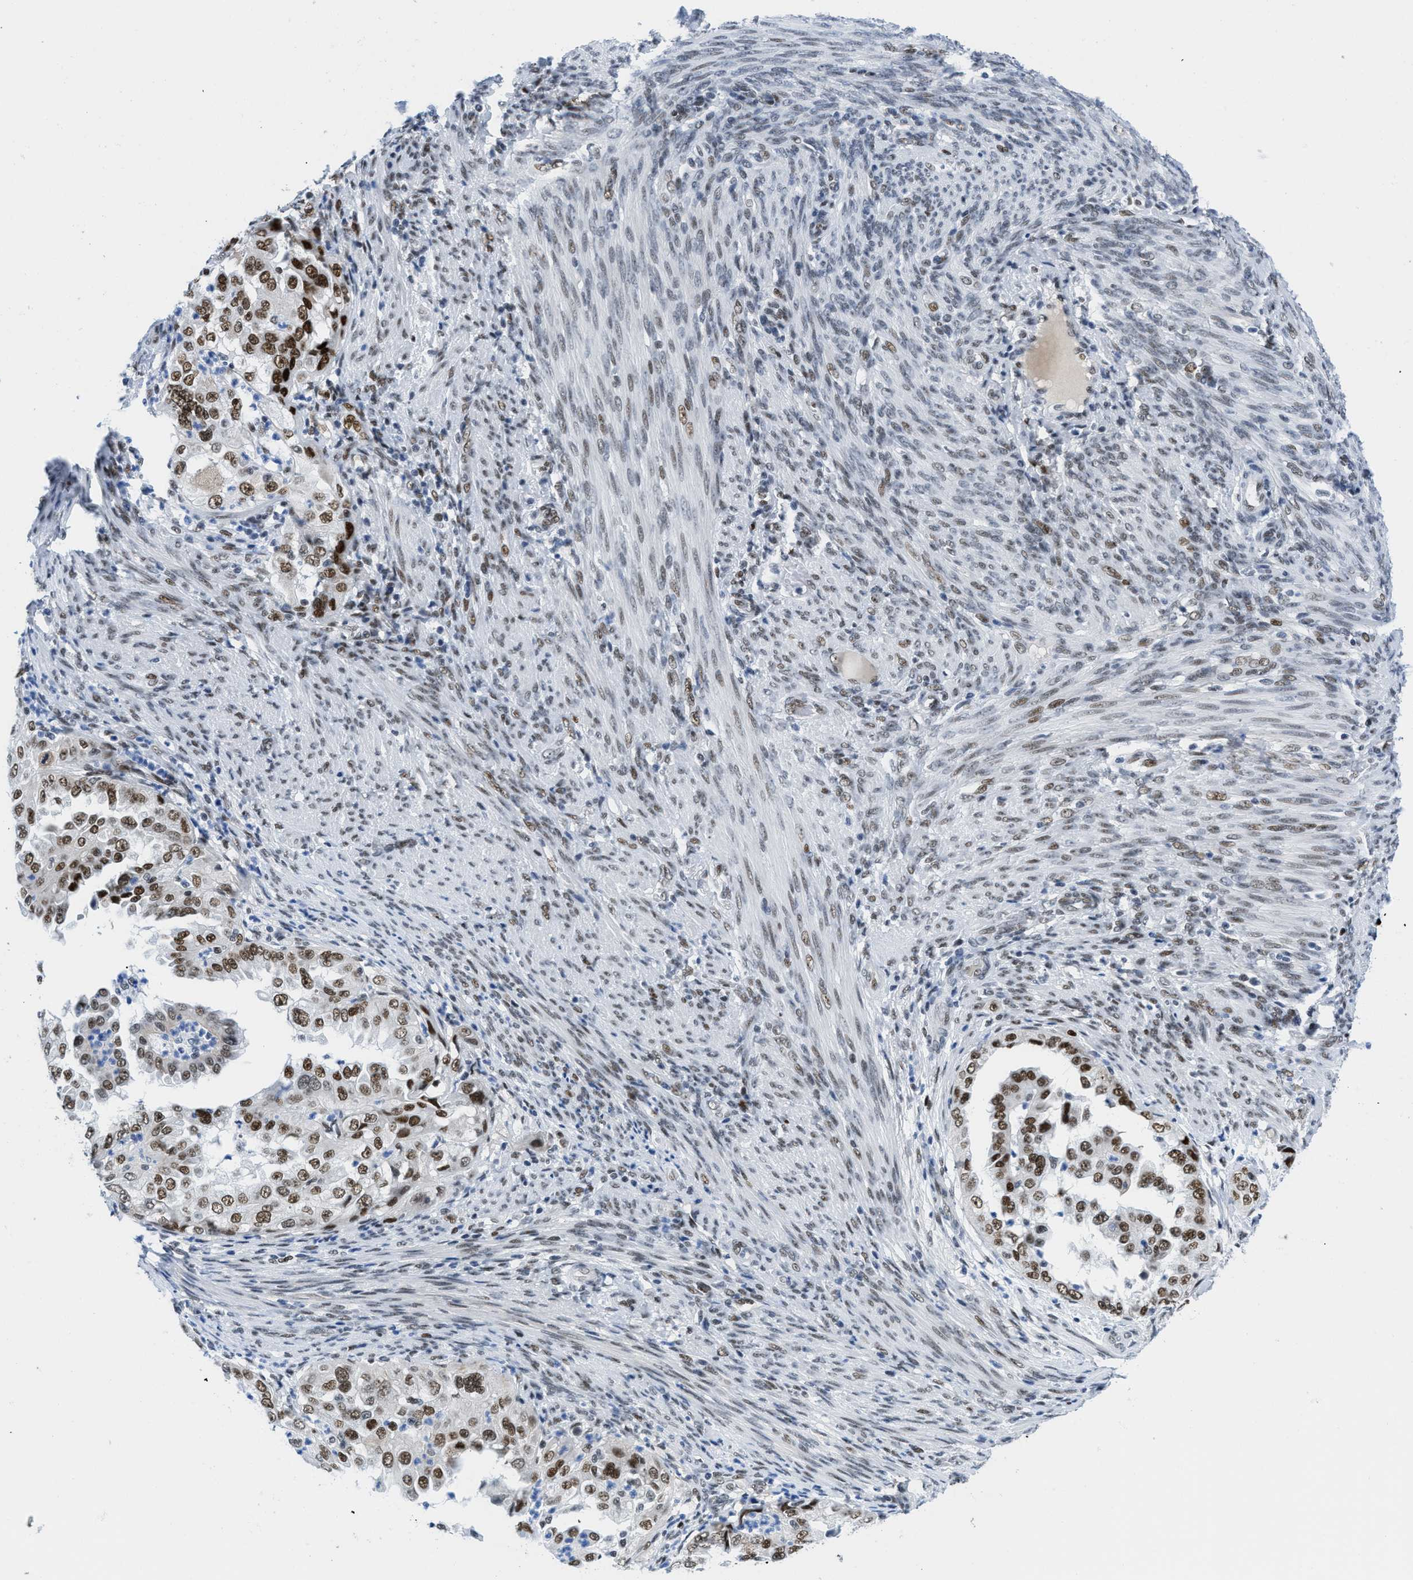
{"staining": {"intensity": "strong", "quantity": ">75%", "location": "nuclear"}, "tissue": "endometrial cancer", "cell_type": "Tumor cells", "image_type": "cancer", "snomed": [{"axis": "morphology", "description": "Adenocarcinoma, NOS"}, {"axis": "topography", "description": "Endometrium"}], "caption": "An image of human endometrial cancer (adenocarcinoma) stained for a protein displays strong nuclear brown staining in tumor cells.", "gene": "SMARCAD1", "patient": {"sex": "female", "age": 85}}